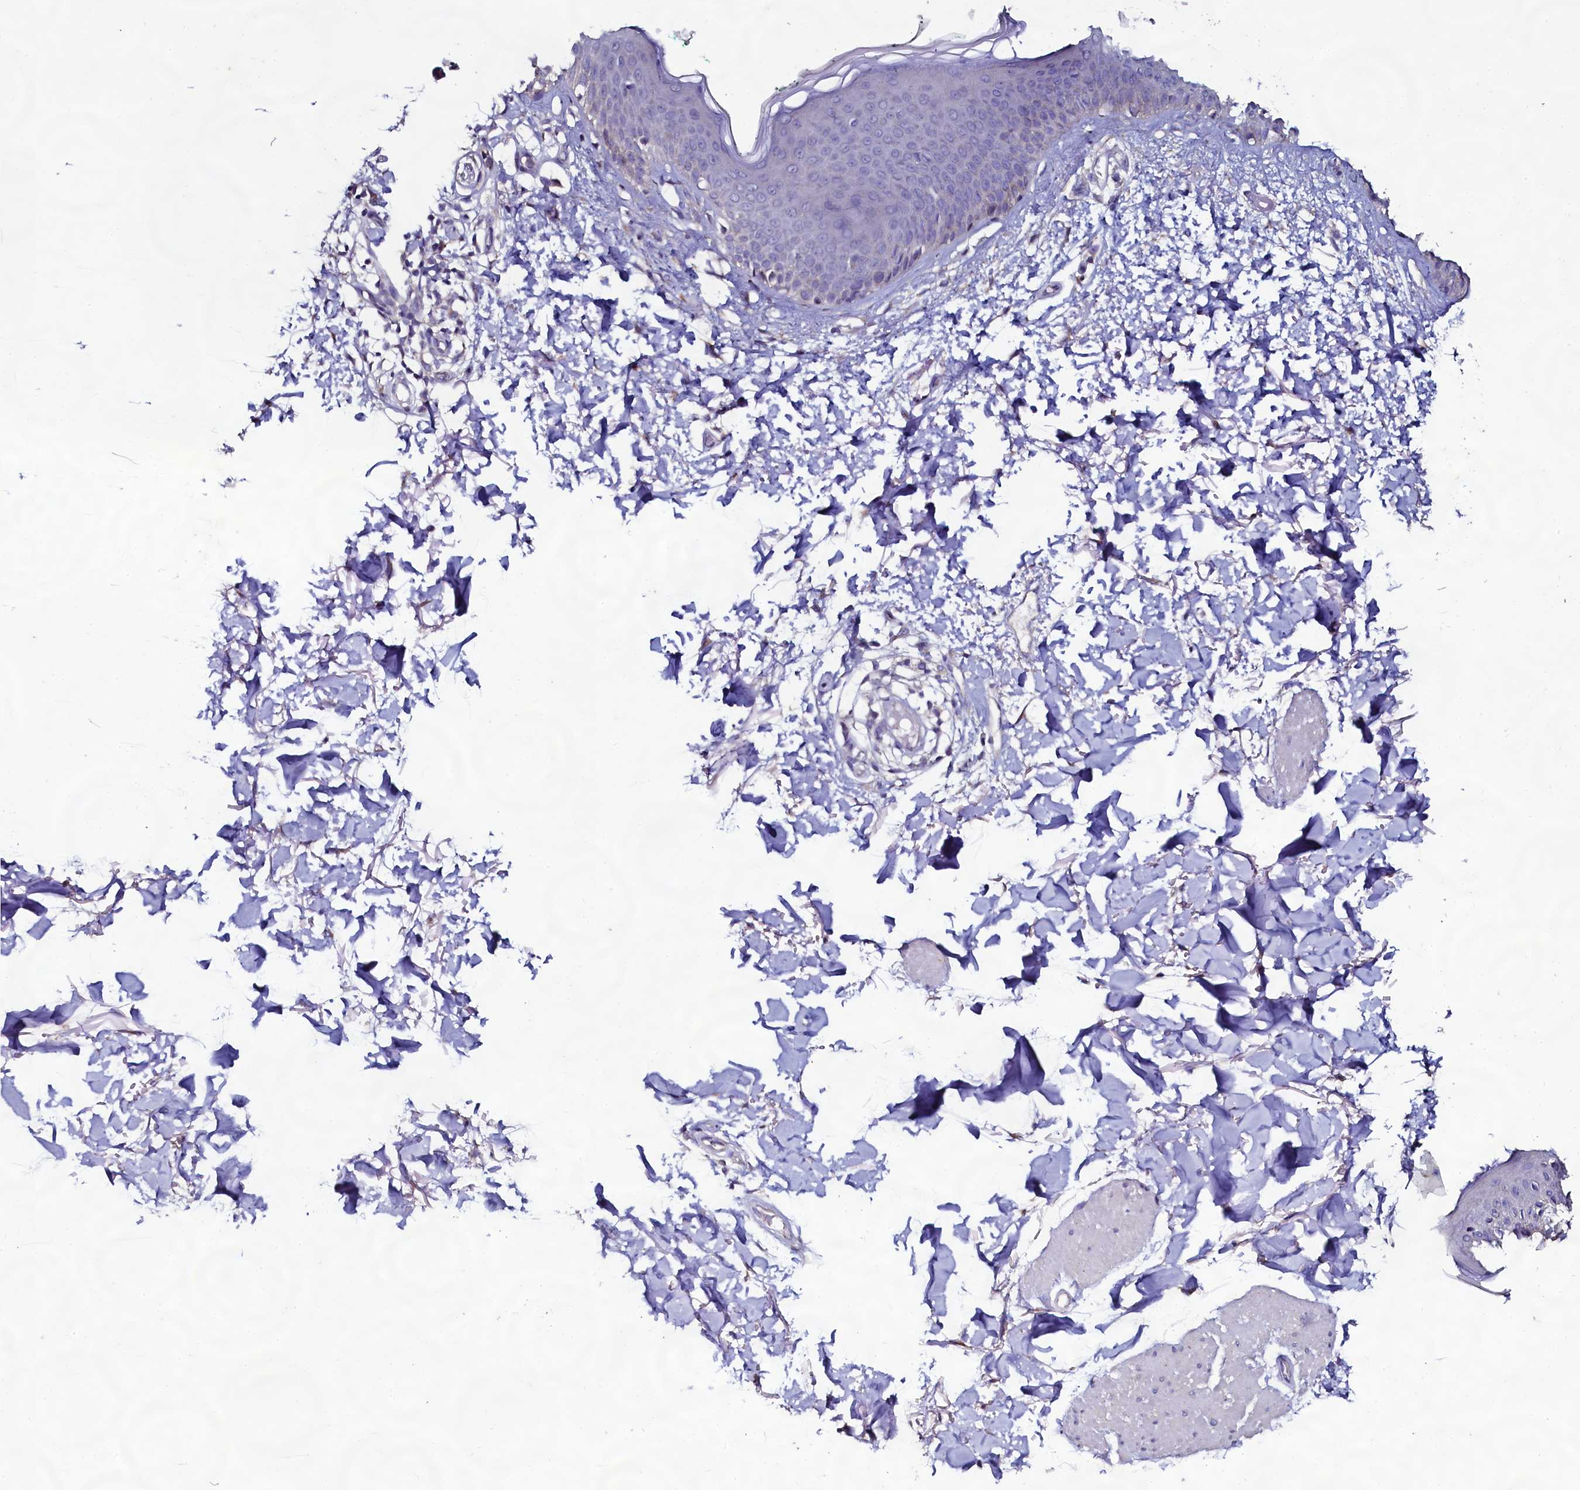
{"staining": {"intensity": "weak", "quantity": "<25%", "location": "cytoplasmic/membranous"}, "tissue": "skin", "cell_type": "Fibroblasts", "image_type": "normal", "snomed": [{"axis": "morphology", "description": "Normal tissue, NOS"}, {"axis": "topography", "description": "Skin"}], "caption": "Benign skin was stained to show a protein in brown. There is no significant expression in fibroblasts. Brightfield microscopy of immunohistochemistry stained with DAB (brown) and hematoxylin (blue), captured at high magnification.", "gene": "USPL1", "patient": {"sex": "male", "age": 62}}